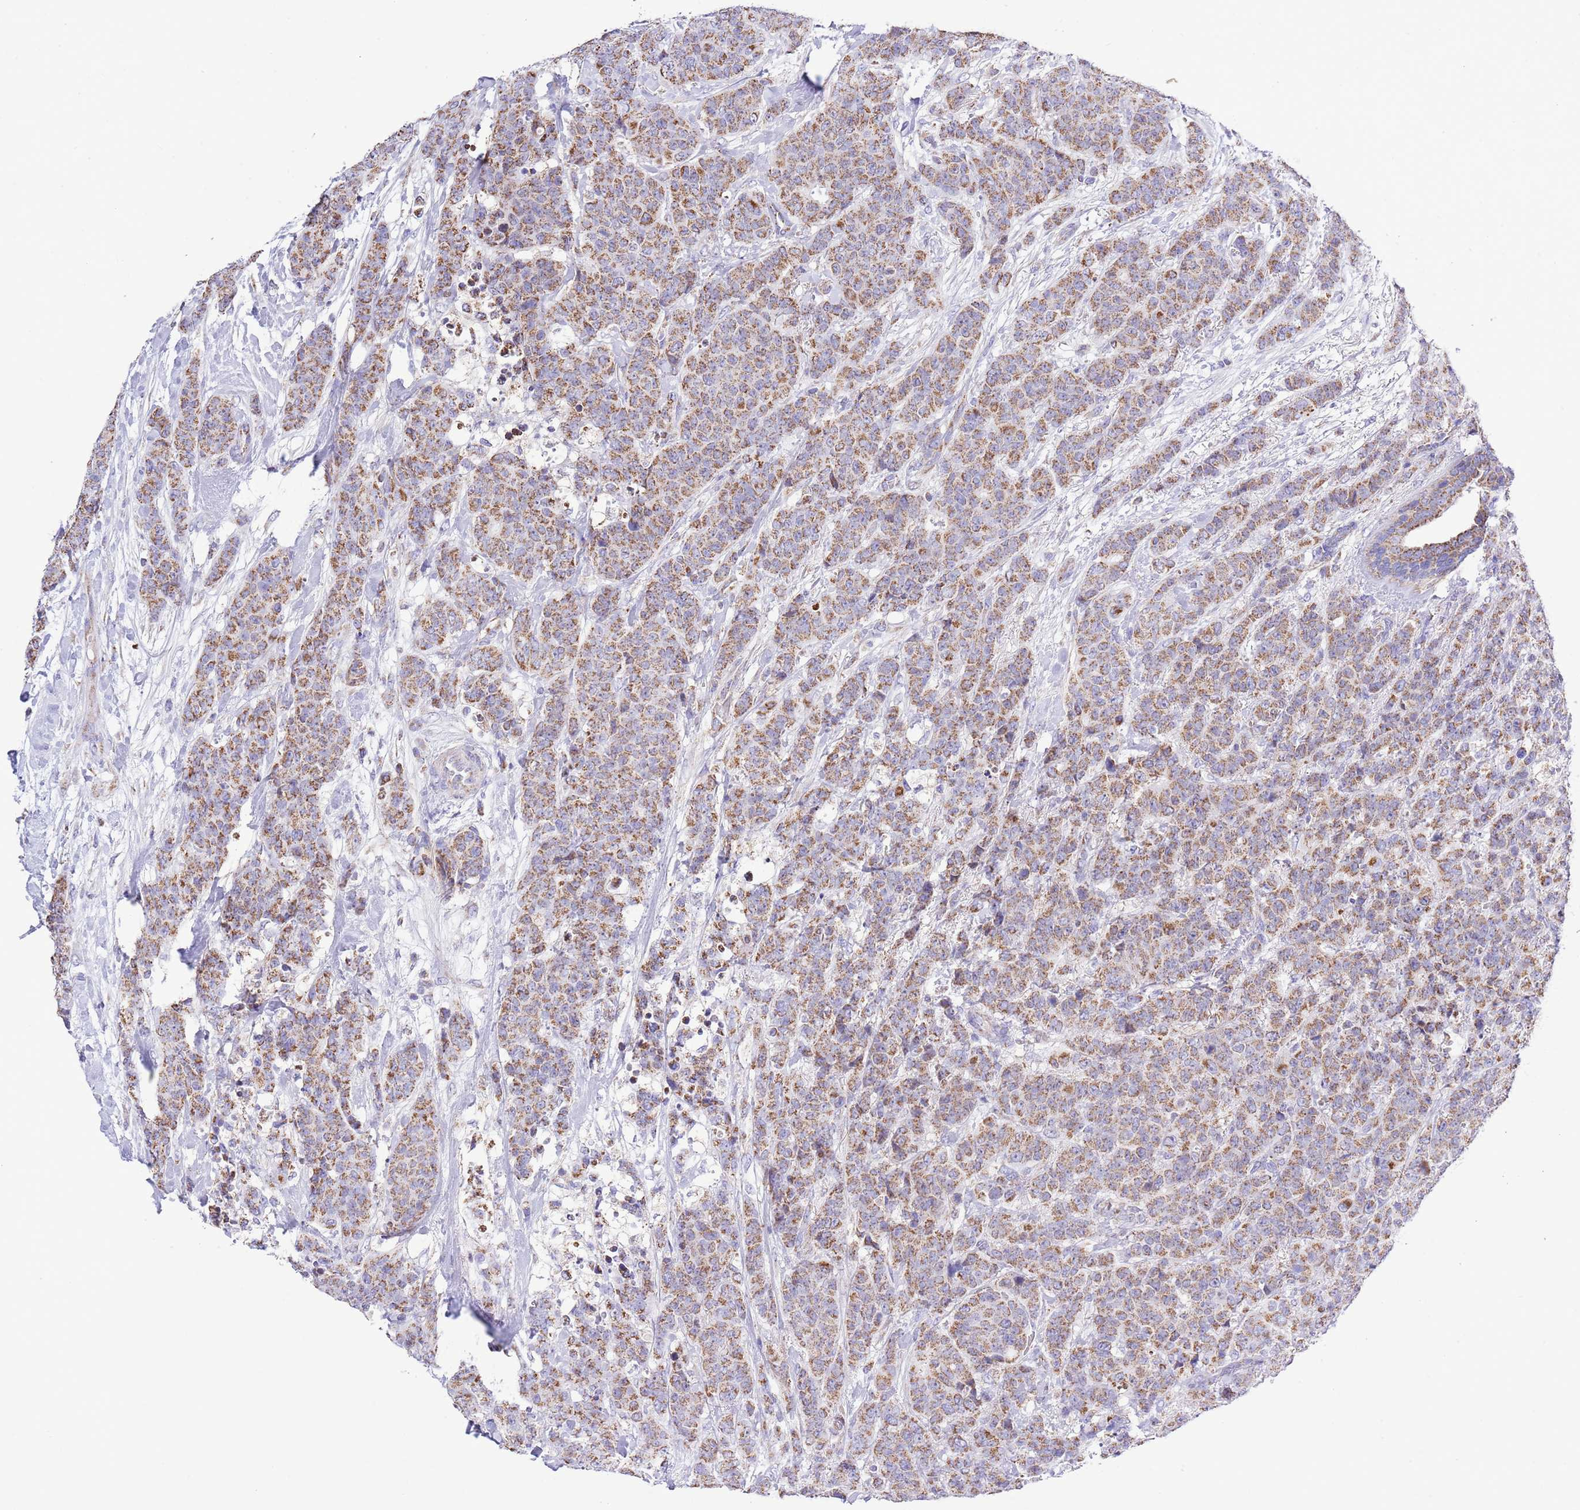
{"staining": {"intensity": "moderate", "quantity": ">75%", "location": "cytoplasmic/membranous"}, "tissue": "breast cancer", "cell_type": "Tumor cells", "image_type": "cancer", "snomed": [{"axis": "morphology", "description": "Duct carcinoma"}, {"axis": "topography", "description": "Breast"}], "caption": "Immunohistochemical staining of breast infiltrating ductal carcinoma demonstrates medium levels of moderate cytoplasmic/membranous expression in about >75% of tumor cells. Immunohistochemistry (ihc) stains the protein of interest in brown and the nuclei are stained blue.", "gene": "TEKTIP1", "patient": {"sex": "female", "age": 40}}